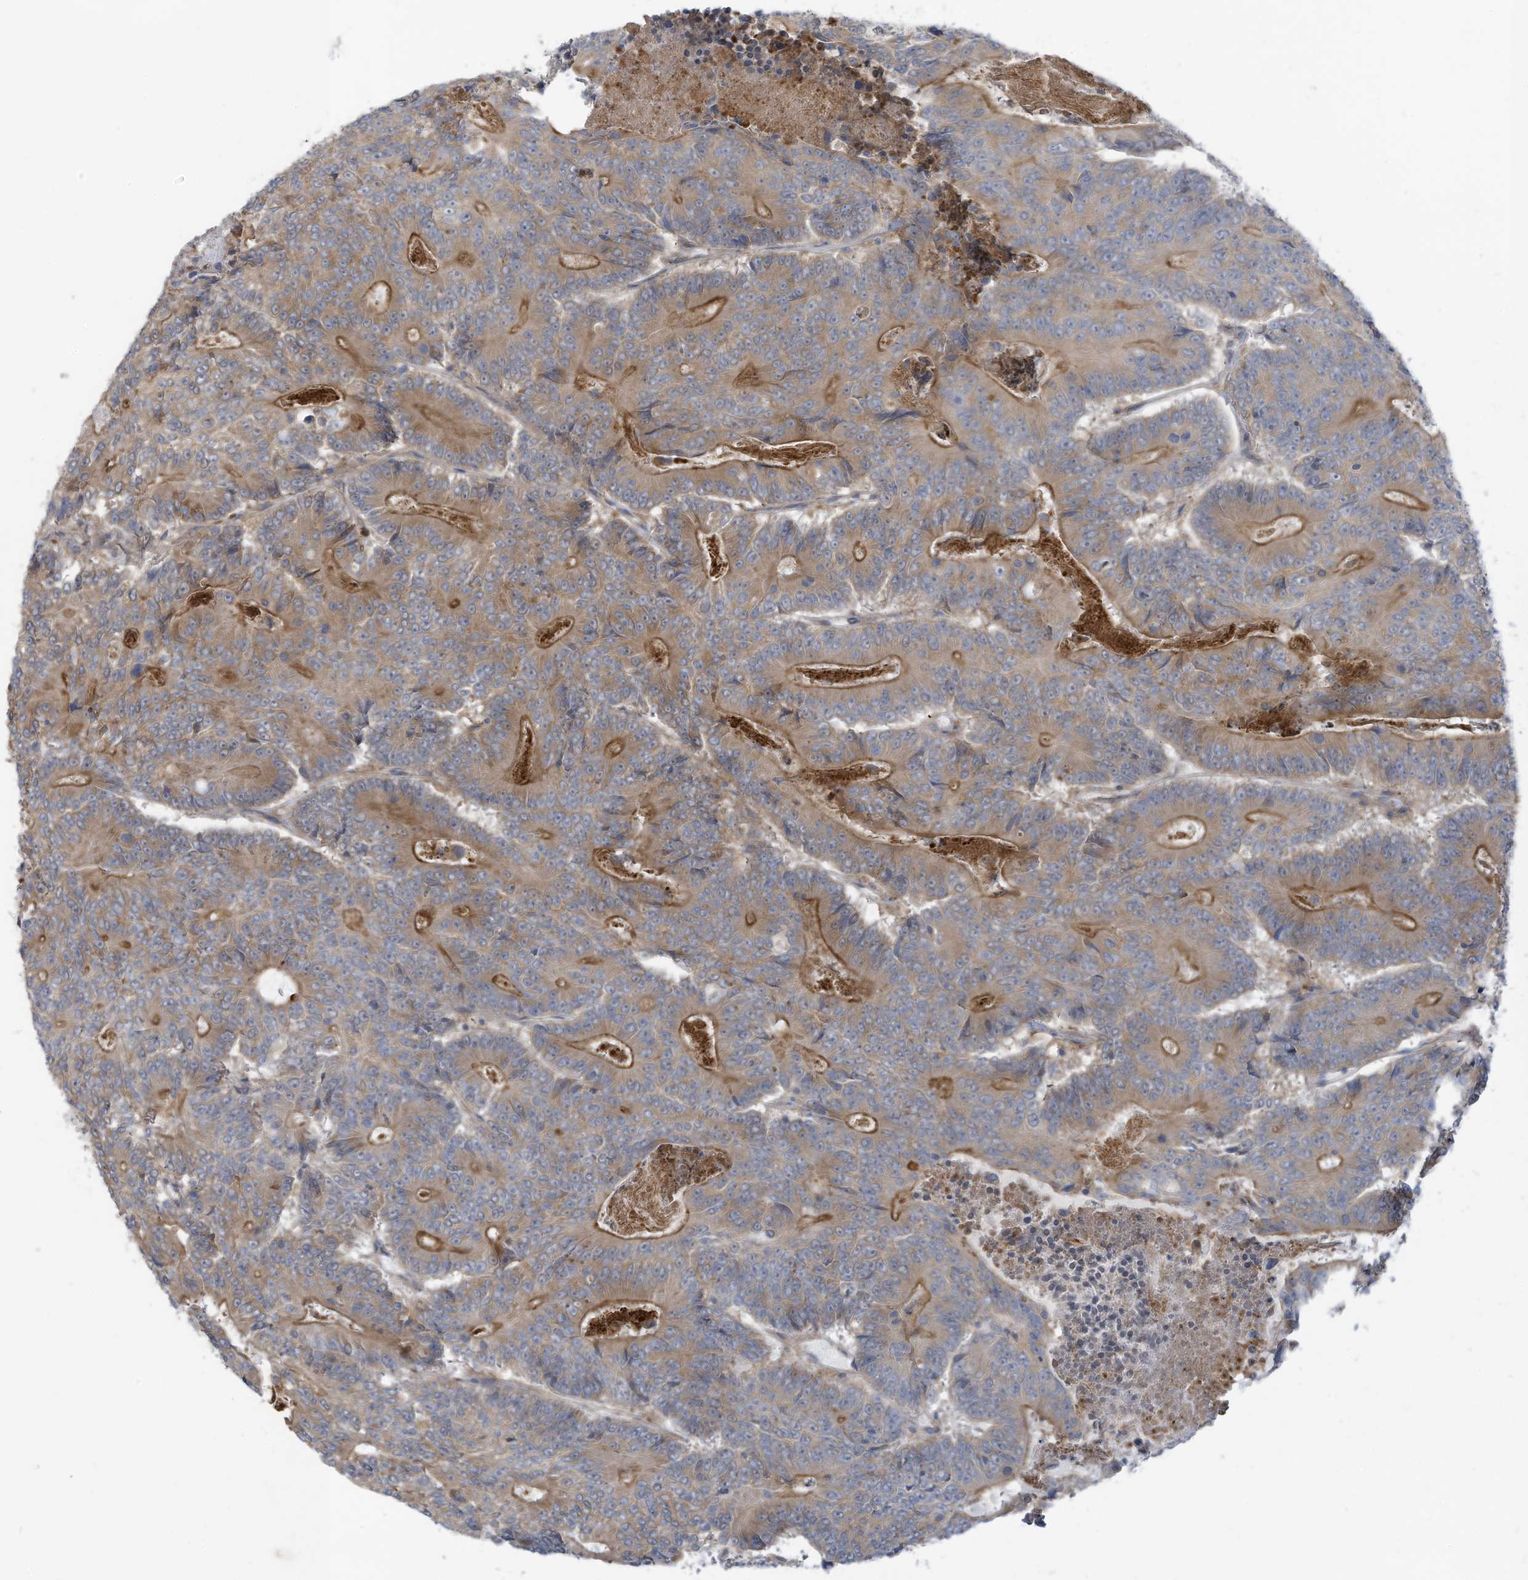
{"staining": {"intensity": "moderate", "quantity": ">75%", "location": "cytoplasmic/membranous"}, "tissue": "colorectal cancer", "cell_type": "Tumor cells", "image_type": "cancer", "snomed": [{"axis": "morphology", "description": "Adenocarcinoma, NOS"}, {"axis": "topography", "description": "Colon"}], "caption": "Tumor cells exhibit medium levels of moderate cytoplasmic/membranous staining in approximately >75% of cells in human colorectal cancer (adenocarcinoma).", "gene": "ADAT2", "patient": {"sex": "male", "age": 83}}